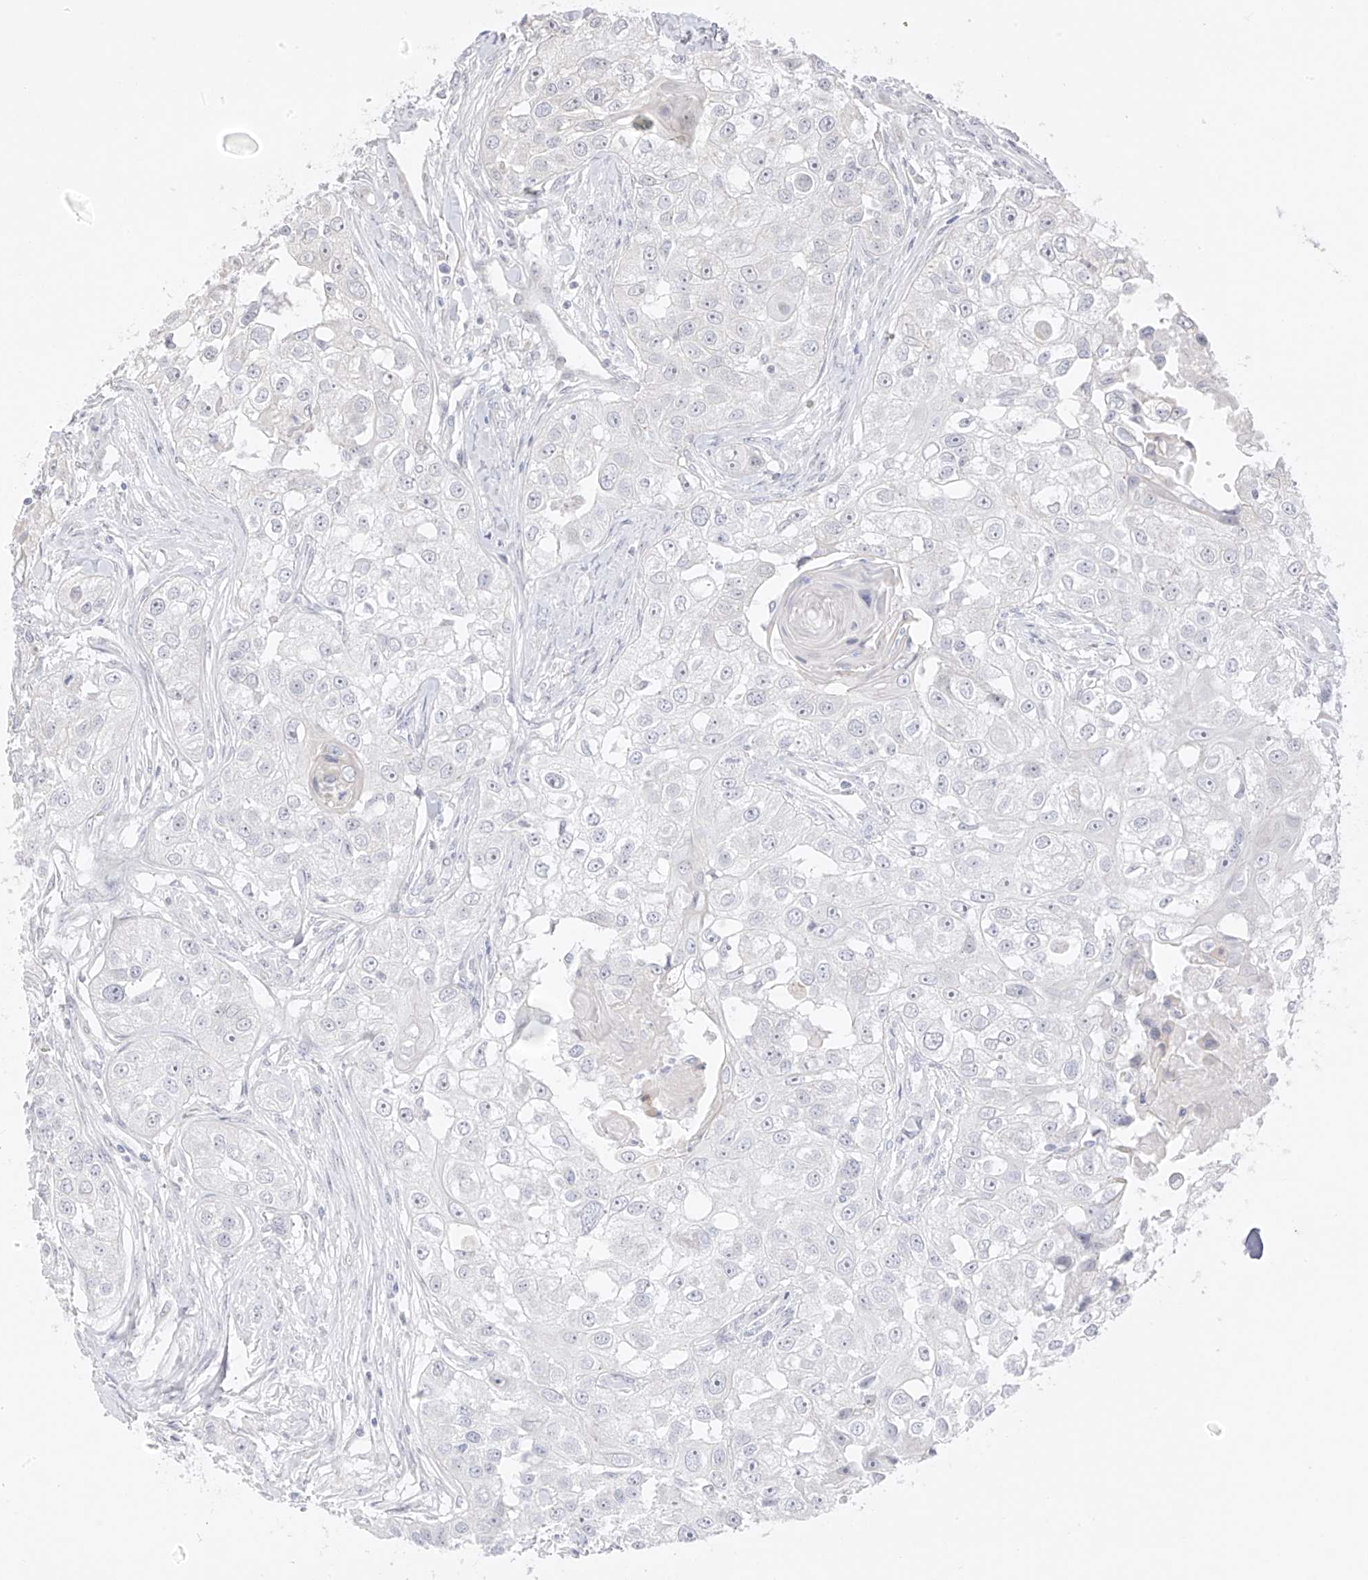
{"staining": {"intensity": "negative", "quantity": "none", "location": "none"}, "tissue": "head and neck cancer", "cell_type": "Tumor cells", "image_type": "cancer", "snomed": [{"axis": "morphology", "description": "Normal tissue, NOS"}, {"axis": "morphology", "description": "Squamous cell carcinoma, NOS"}, {"axis": "topography", "description": "Skeletal muscle"}, {"axis": "topography", "description": "Head-Neck"}], "caption": "Head and neck cancer was stained to show a protein in brown. There is no significant positivity in tumor cells.", "gene": "DCDC2", "patient": {"sex": "male", "age": 51}}